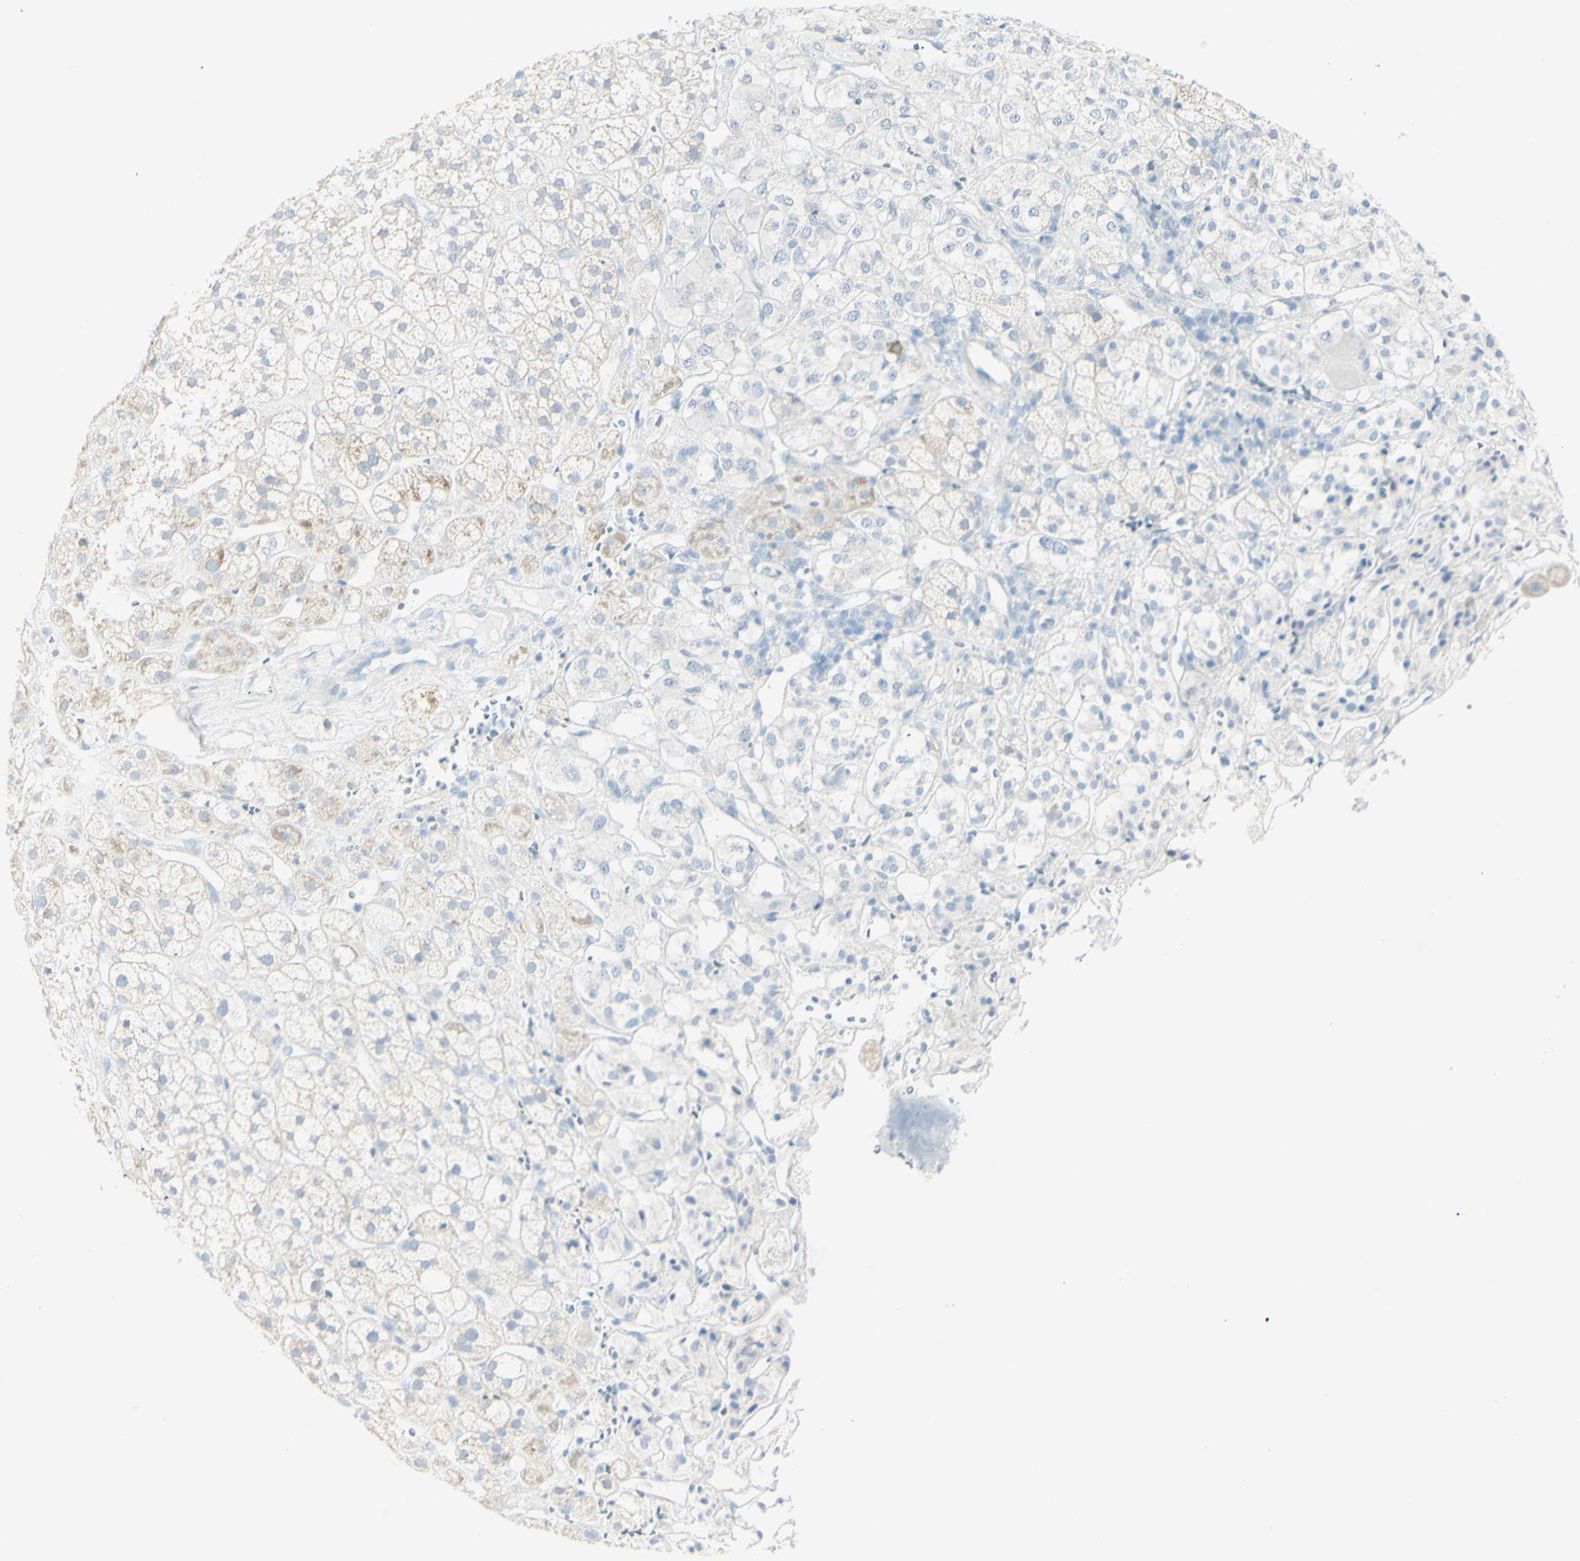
{"staining": {"intensity": "weak", "quantity": "25%-75%", "location": "cytoplasmic/membranous"}, "tissue": "adrenal gland", "cell_type": "Glandular cells", "image_type": "normal", "snomed": [{"axis": "morphology", "description": "Normal tissue, NOS"}, {"axis": "topography", "description": "Adrenal gland"}], "caption": "Adrenal gland stained with immunohistochemistry displays weak cytoplasmic/membranous staining in approximately 25%-75% of glandular cells. The protein of interest is shown in brown color, while the nuclei are stained blue.", "gene": "LETM1", "patient": {"sex": "male", "age": 56}}